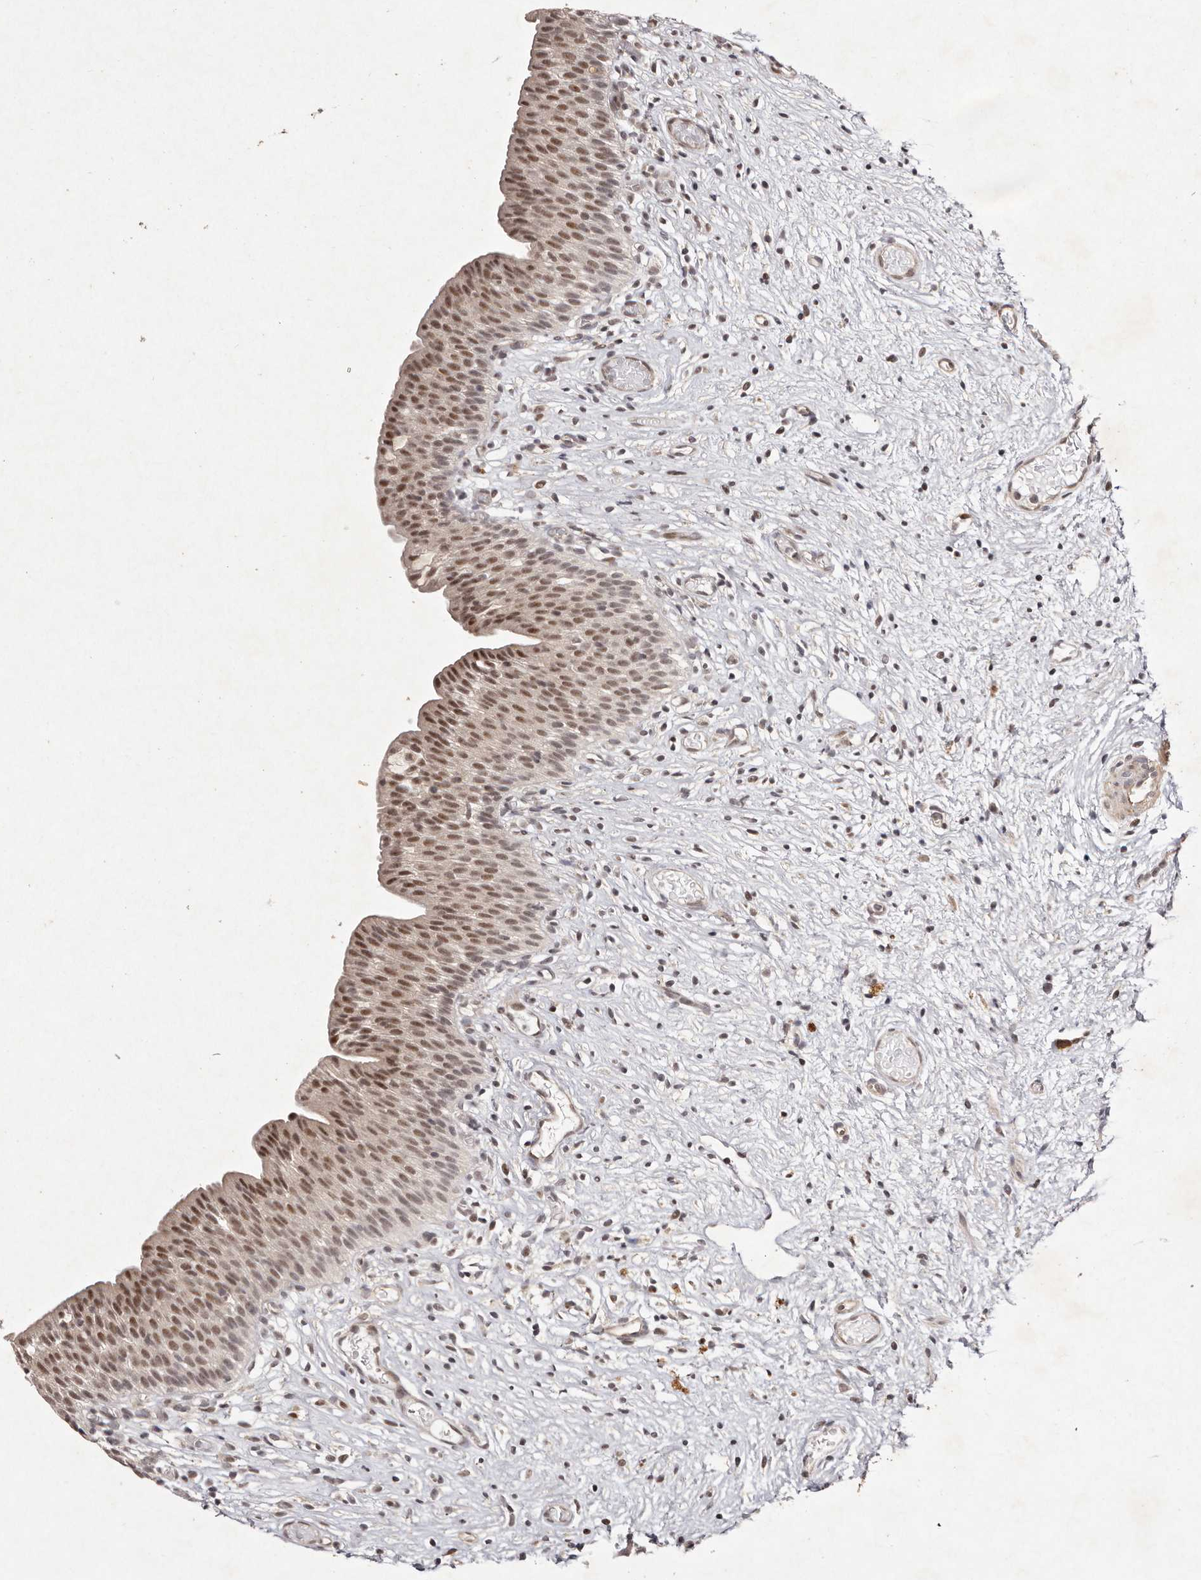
{"staining": {"intensity": "moderate", "quantity": ">75%", "location": "cytoplasmic/membranous,nuclear"}, "tissue": "urinary bladder", "cell_type": "Urothelial cells", "image_type": "normal", "snomed": [{"axis": "morphology", "description": "Transitional cell carcinoma in-situ"}, {"axis": "topography", "description": "Urinary bladder"}], "caption": "Benign urinary bladder was stained to show a protein in brown. There is medium levels of moderate cytoplasmic/membranous,nuclear positivity in approximately >75% of urothelial cells. The staining was performed using DAB to visualize the protein expression in brown, while the nuclei were stained in blue with hematoxylin (Magnification: 20x).", "gene": "BUD31", "patient": {"sex": "male", "age": 74}}